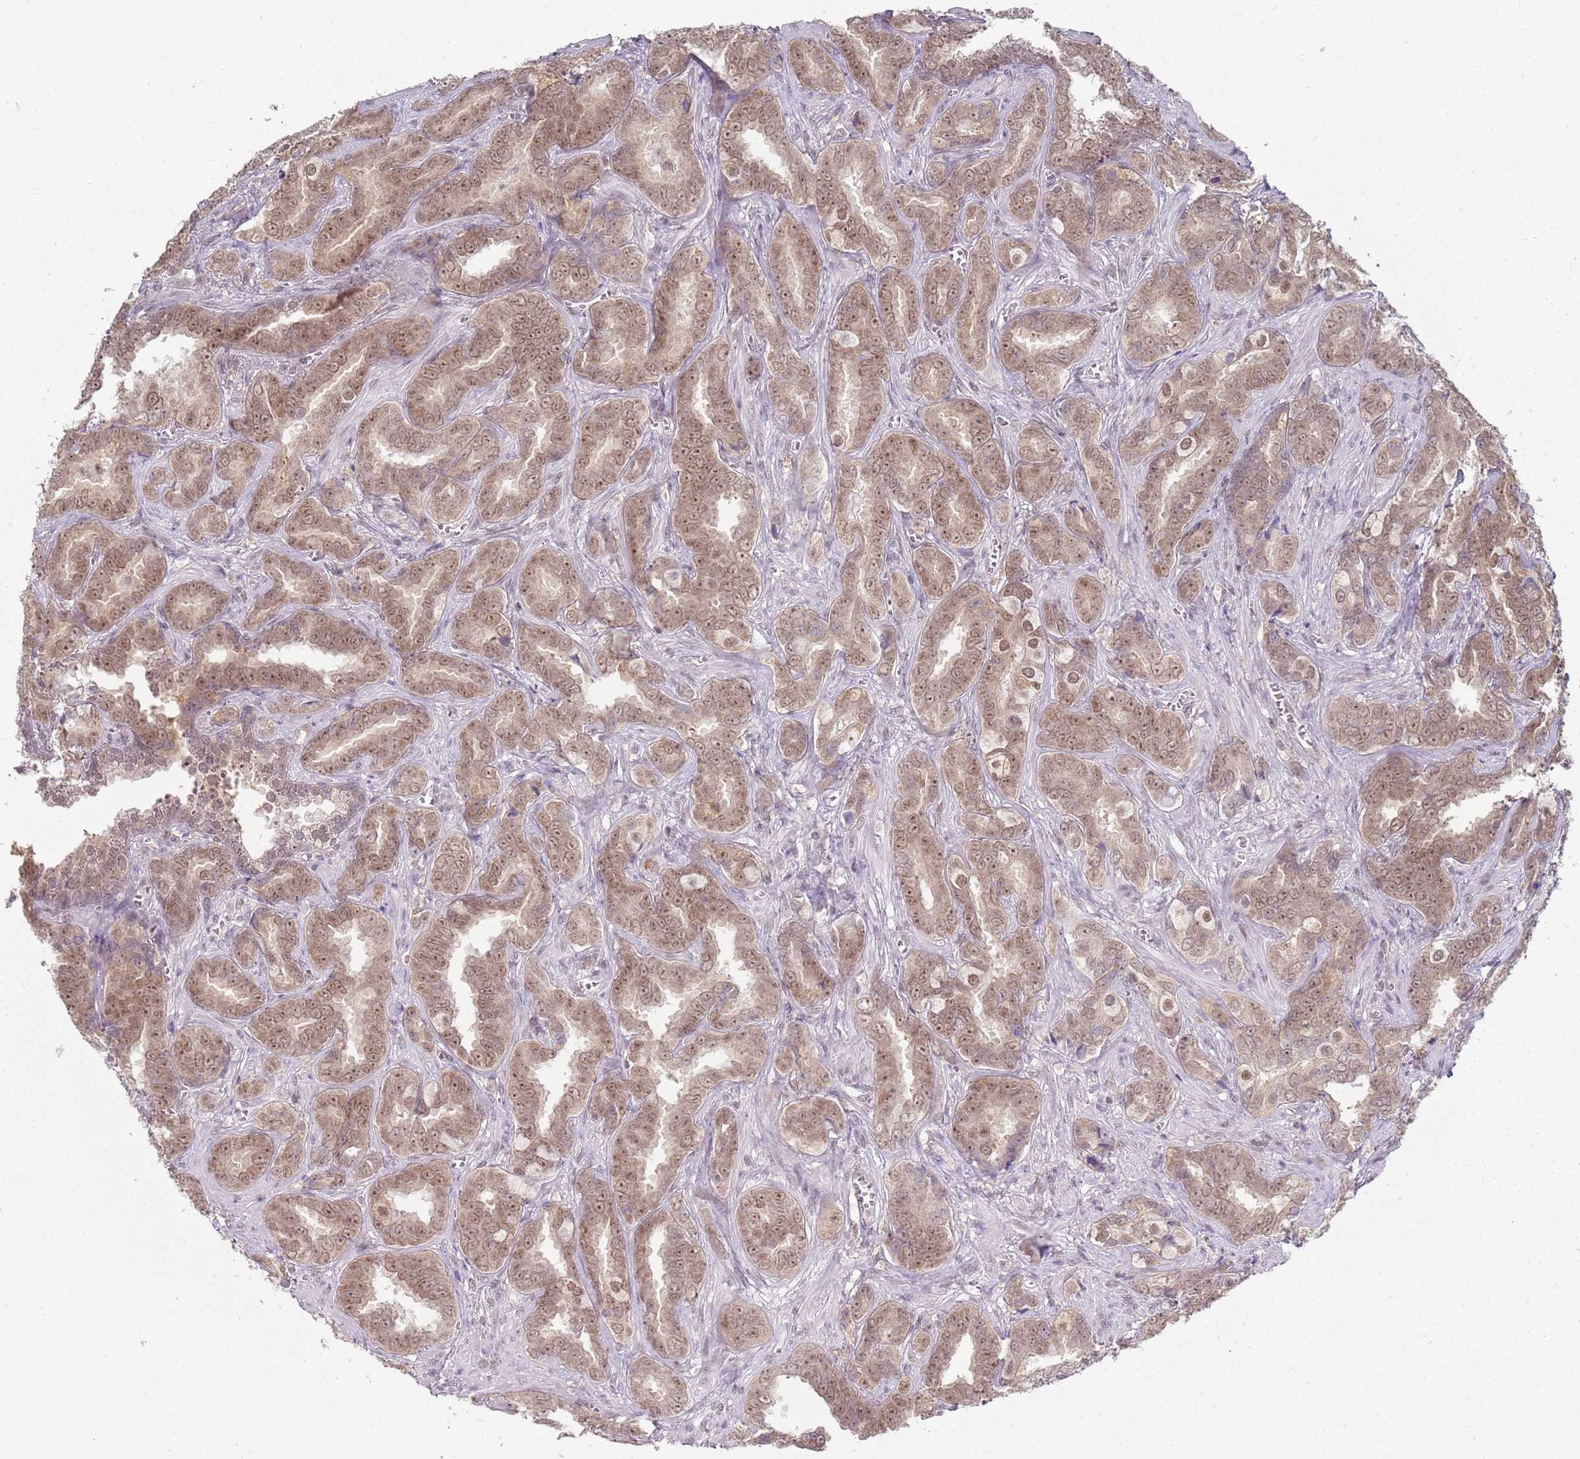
{"staining": {"intensity": "moderate", "quantity": ">75%", "location": "cytoplasmic/membranous,nuclear"}, "tissue": "prostate cancer", "cell_type": "Tumor cells", "image_type": "cancer", "snomed": [{"axis": "morphology", "description": "Adenocarcinoma, High grade"}, {"axis": "topography", "description": "Prostate"}], "caption": "Approximately >75% of tumor cells in prostate cancer (adenocarcinoma (high-grade)) demonstrate moderate cytoplasmic/membranous and nuclear protein staining as visualized by brown immunohistochemical staining.", "gene": "SMARCAL1", "patient": {"sex": "male", "age": 67}}